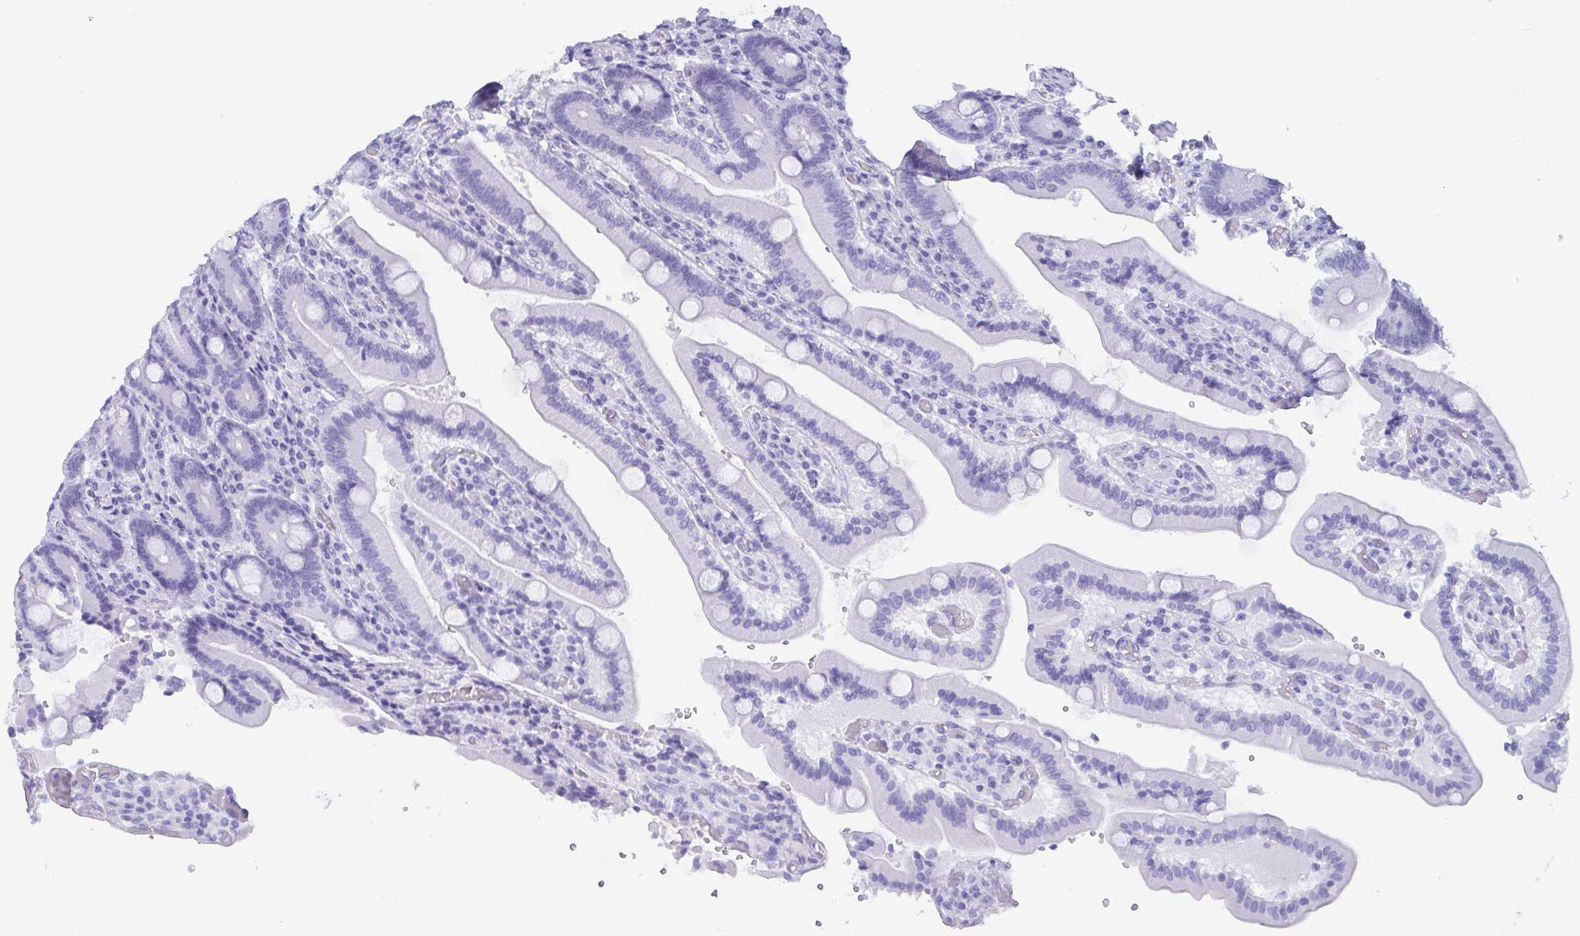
{"staining": {"intensity": "negative", "quantity": "none", "location": "none"}, "tissue": "duodenum", "cell_type": "Glandular cells", "image_type": "normal", "snomed": [{"axis": "morphology", "description": "Normal tissue, NOS"}, {"axis": "topography", "description": "Duodenum"}], "caption": "Glandular cells show no significant protein staining in unremarkable duodenum.", "gene": "IDH1", "patient": {"sex": "female", "age": 62}}